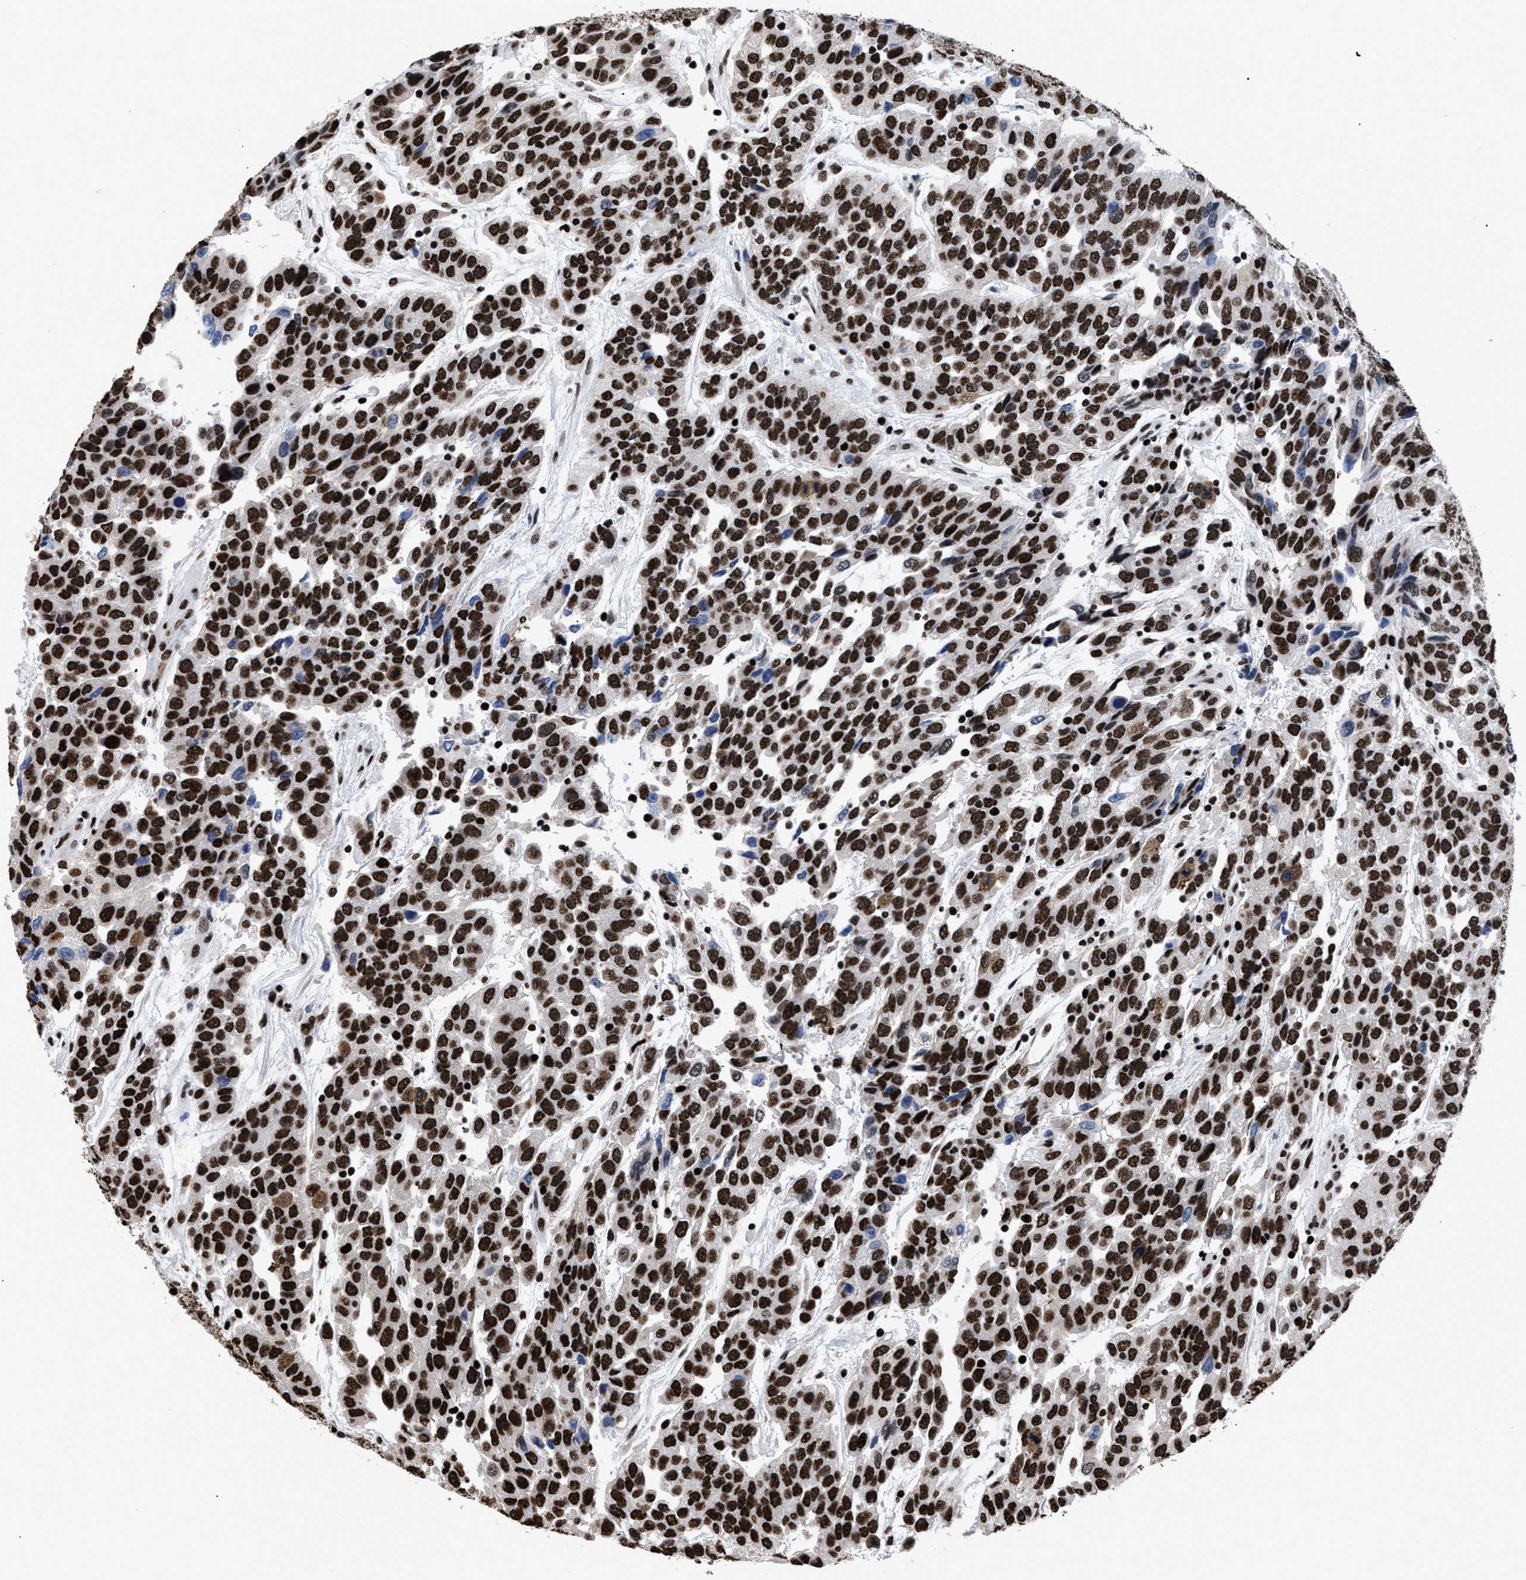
{"staining": {"intensity": "strong", "quantity": ">75%", "location": "nuclear"}, "tissue": "urothelial cancer", "cell_type": "Tumor cells", "image_type": "cancer", "snomed": [{"axis": "morphology", "description": "Urothelial carcinoma, High grade"}, {"axis": "topography", "description": "Urinary bladder"}], "caption": "Immunohistochemical staining of urothelial cancer demonstrates high levels of strong nuclear staining in approximately >75% of tumor cells. Nuclei are stained in blue.", "gene": "CALHM3", "patient": {"sex": "female", "age": 80}}